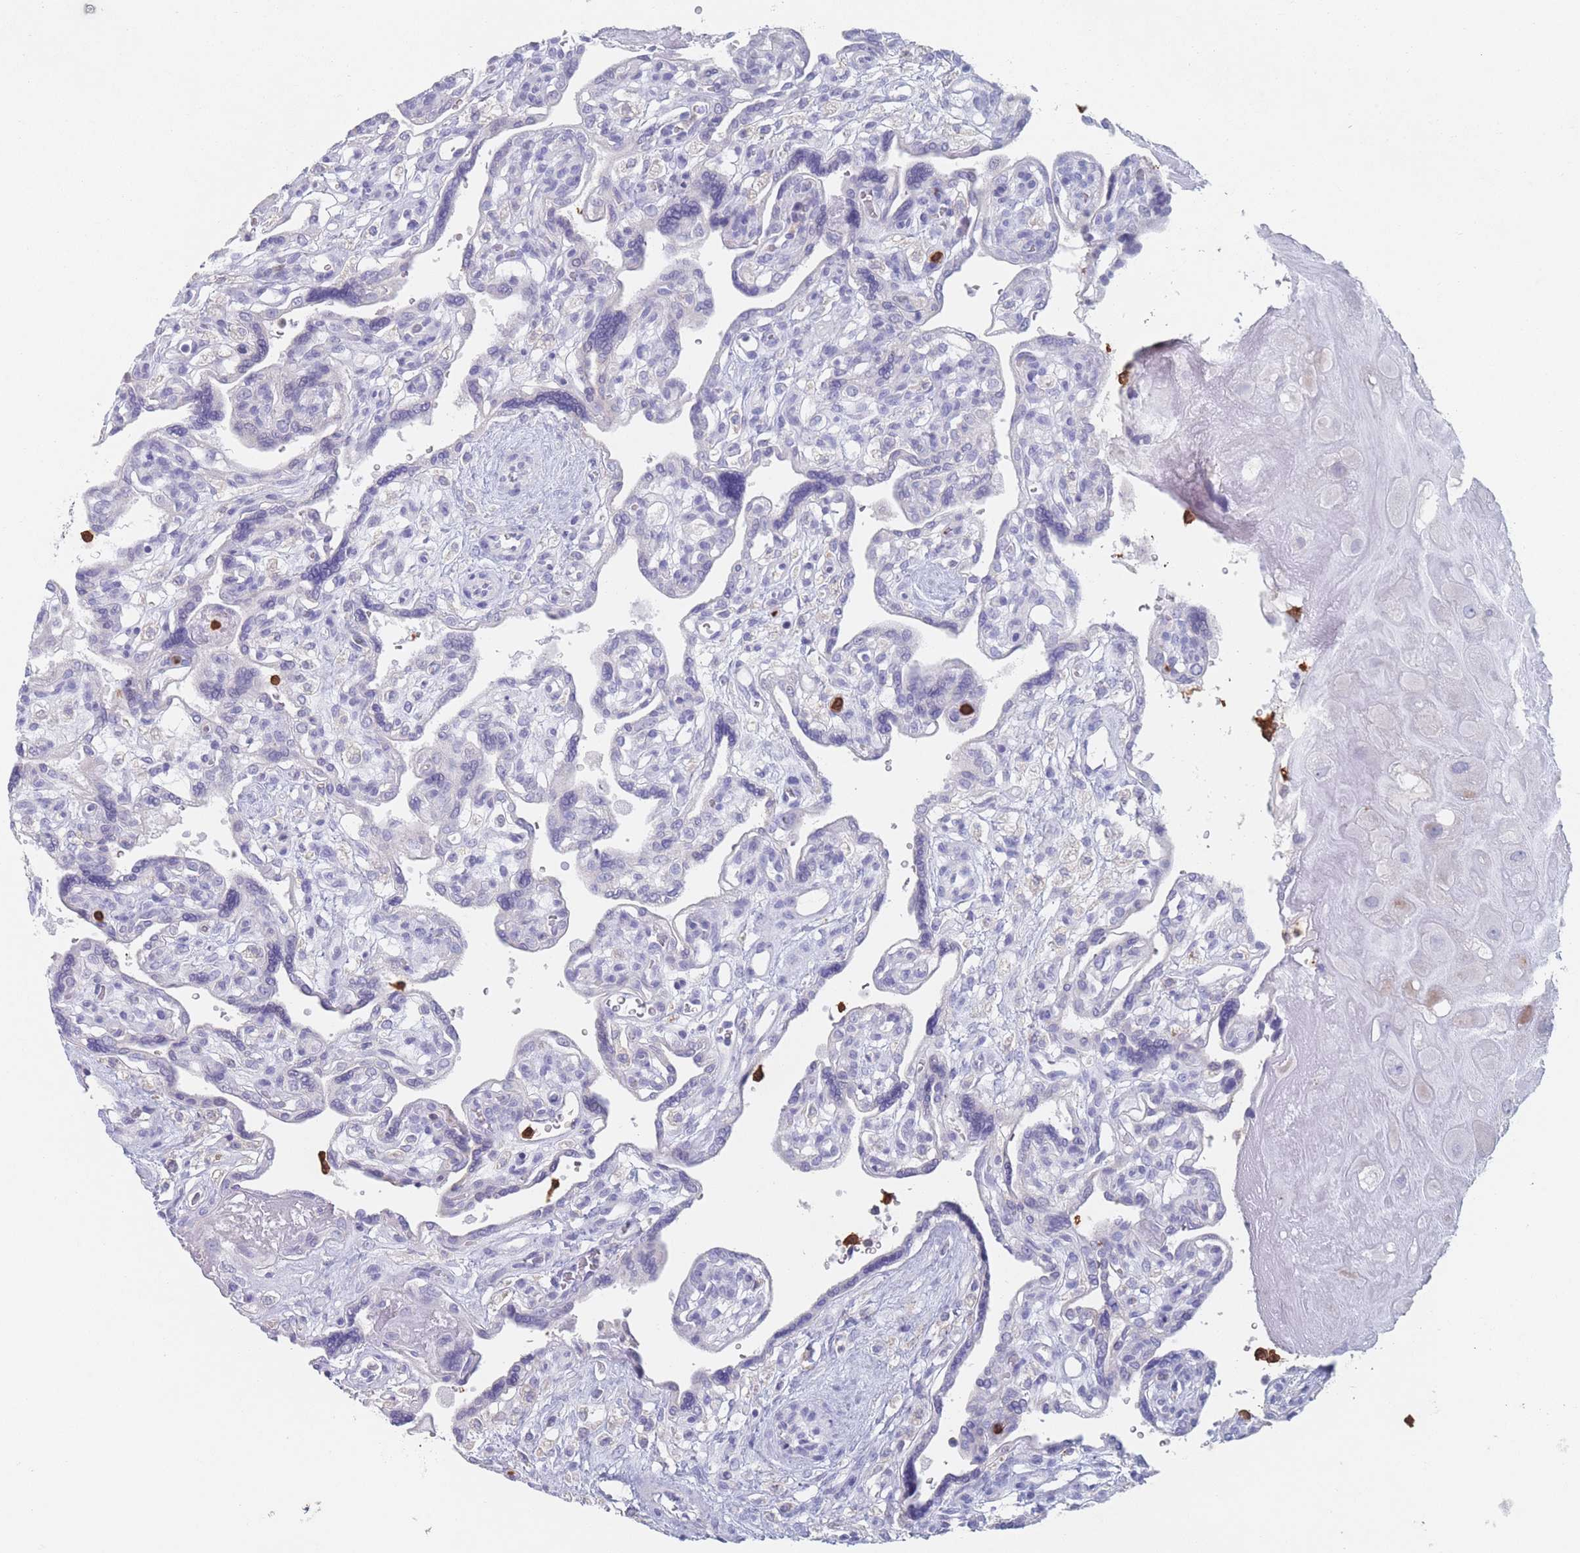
{"staining": {"intensity": "negative", "quantity": "none", "location": "none"}, "tissue": "placenta", "cell_type": "Trophoblastic cells", "image_type": "normal", "snomed": [{"axis": "morphology", "description": "Normal tissue, NOS"}, {"axis": "topography", "description": "Placenta"}], "caption": "Immunohistochemistry of normal human placenta shows no staining in trophoblastic cells.", "gene": "ATP1A3", "patient": {"sex": "female", "age": 39}}